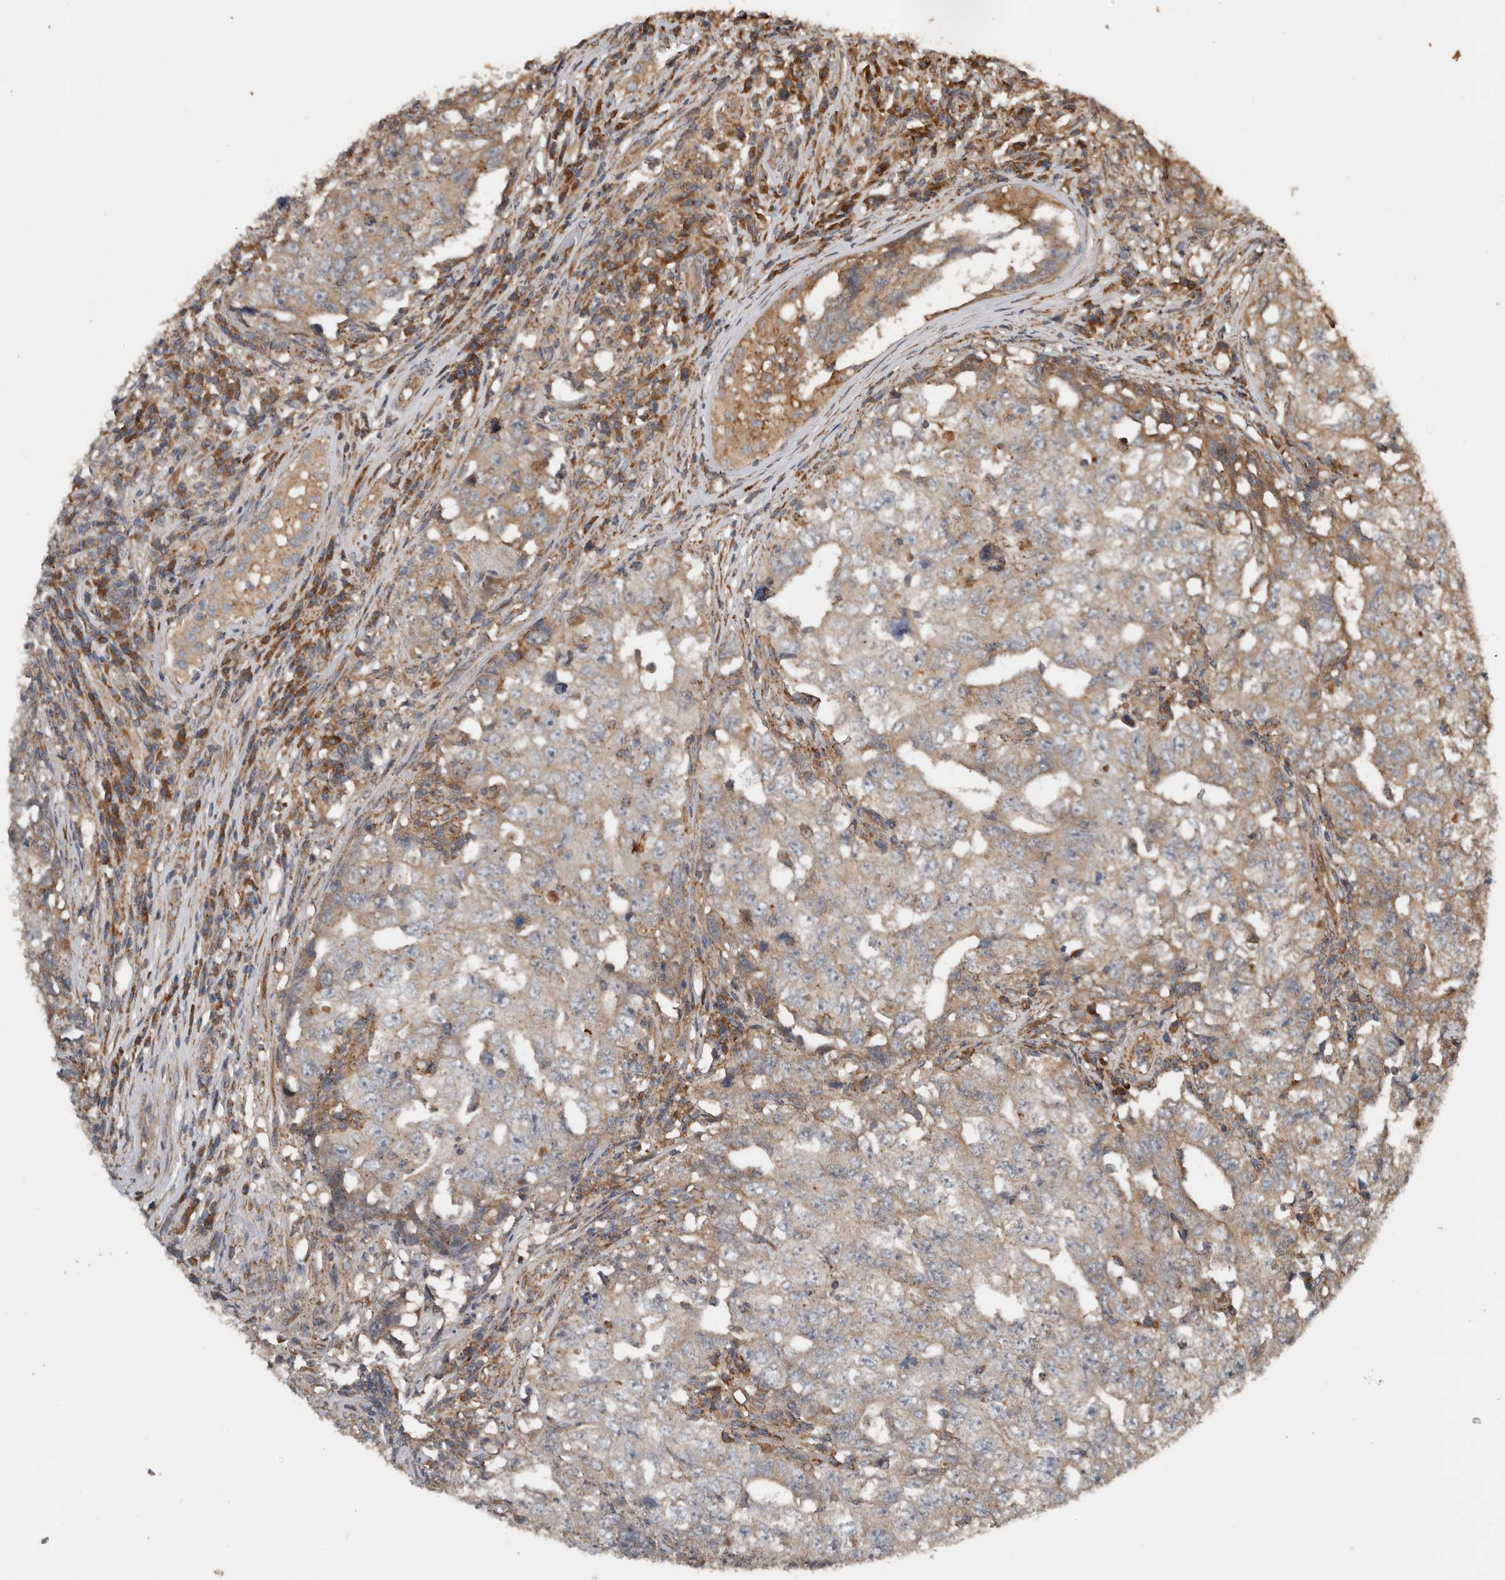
{"staining": {"intensity": "weak", "quantity": ">75%", "location": "cytoplasmic/membranous"}, "tissue": "testis cancer", "cell_type": "Tumor cells", "image_type": "cancer", "snomed": [{"axis": "morphology", "description": "Carcinoma, Embryonal, NOS"}, {"axis": "topography", "description": "Testis"}], "caption": "Protein analysis of testis cancer tissue reveals weak cytoplasmic/membranous positivity in about >75% of tumor cells.", "gene": "RNF207", "patient": {"sex": "male", "age": 26}}